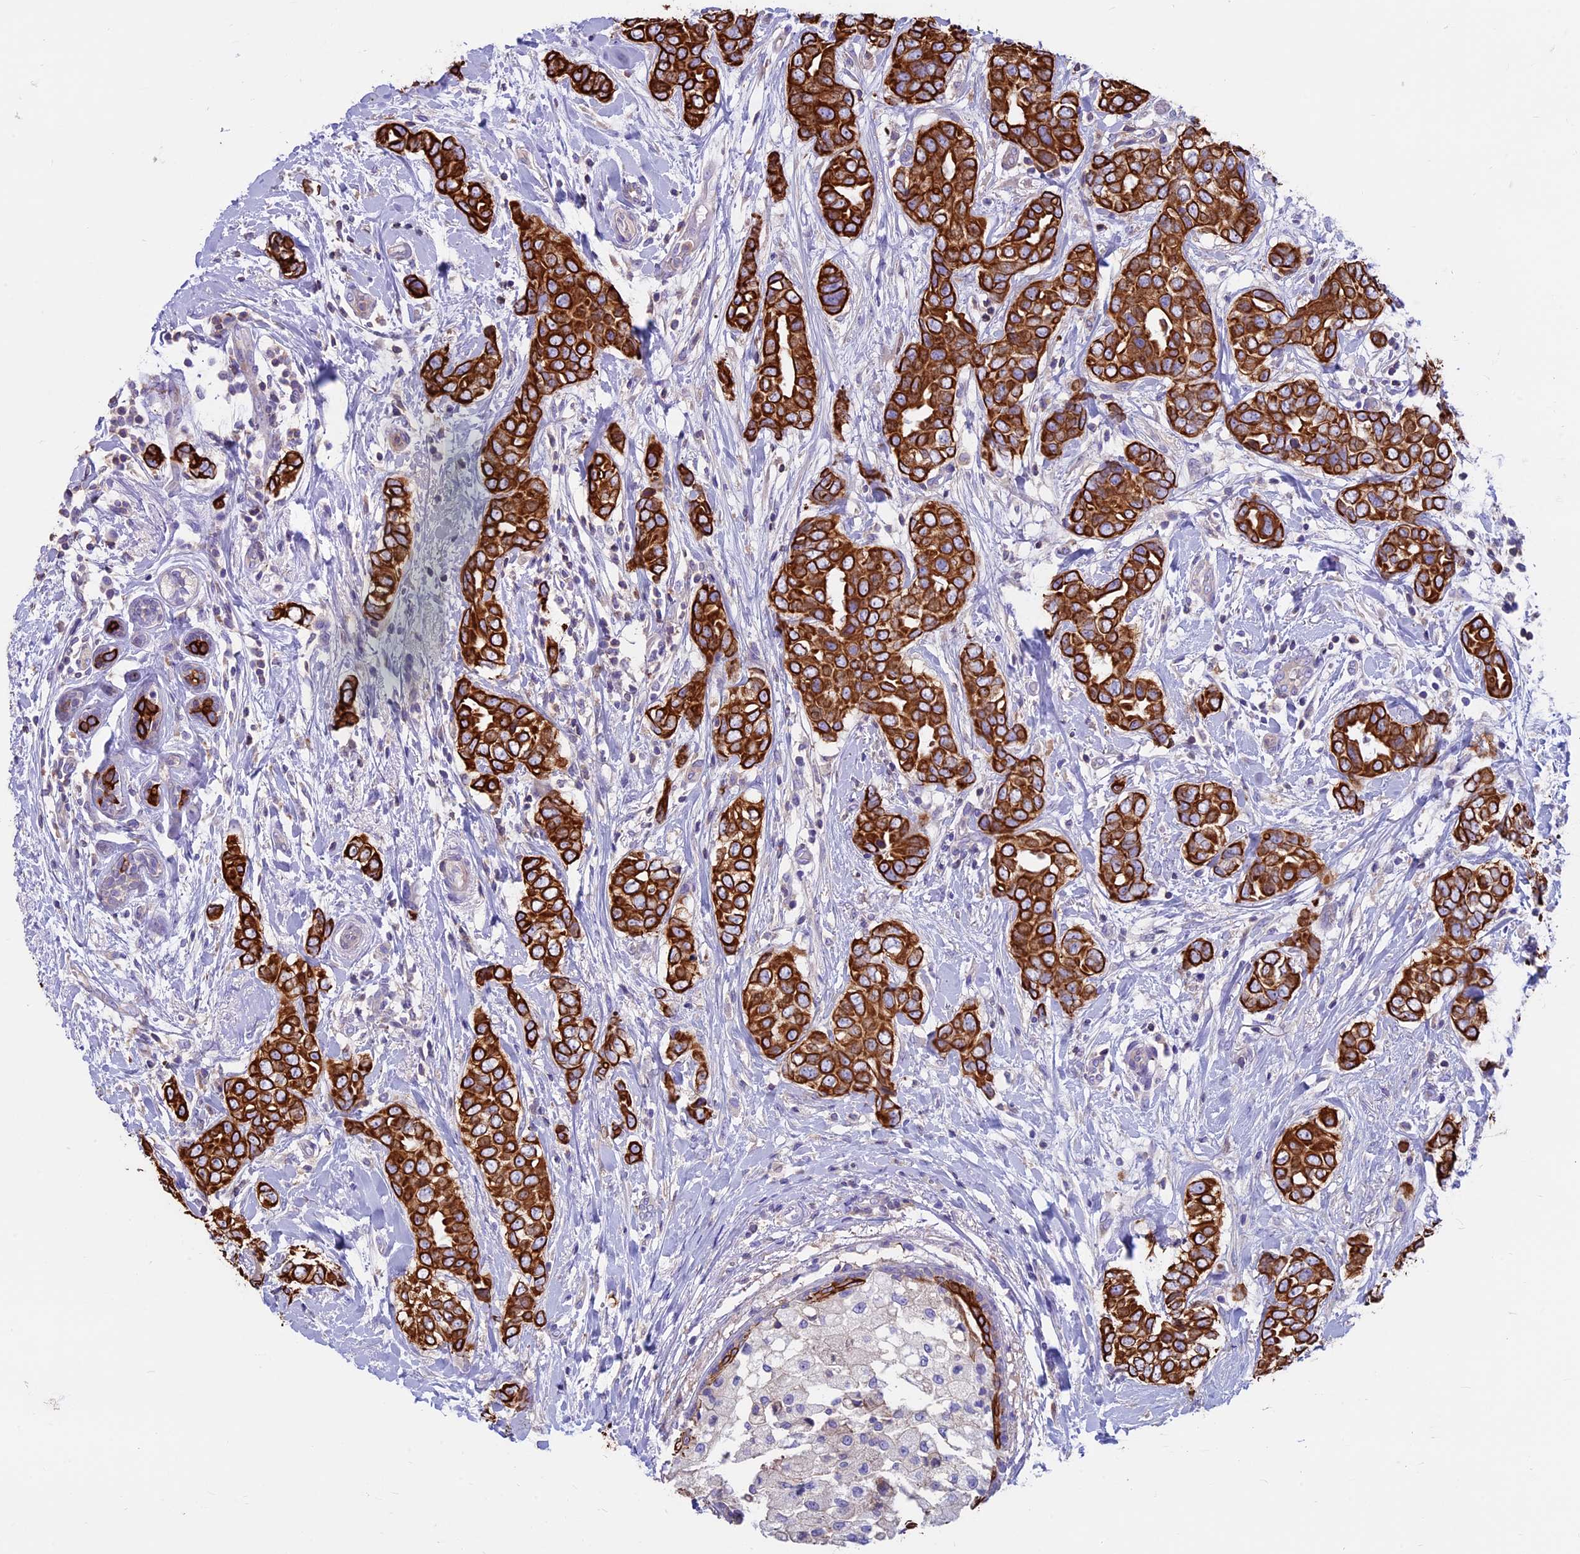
{"staining": {"intensity": "strong", "quantity": ">75%", "location": "cytoplasmic/membranous"}, "tissue": "breast cancer", "cell_type": "Tumor cells", "image_type": "cancer", "snomed": [{"axis": "morphology", "description": "Lobular carcinoma"}, {"axis": "topography", "description": "Breast"}], "caption": "This image exhibits lobular carcinoma (breast) stained with immunohistochemistry (IHC) to label a protein in brown. The cytoplasmic/membranous of tumor cells show strong positivity for the protein. Nuclei are counter-stained blue.", "gene": "CDAN1", "patient": {"sex": "female", "age": 51}}